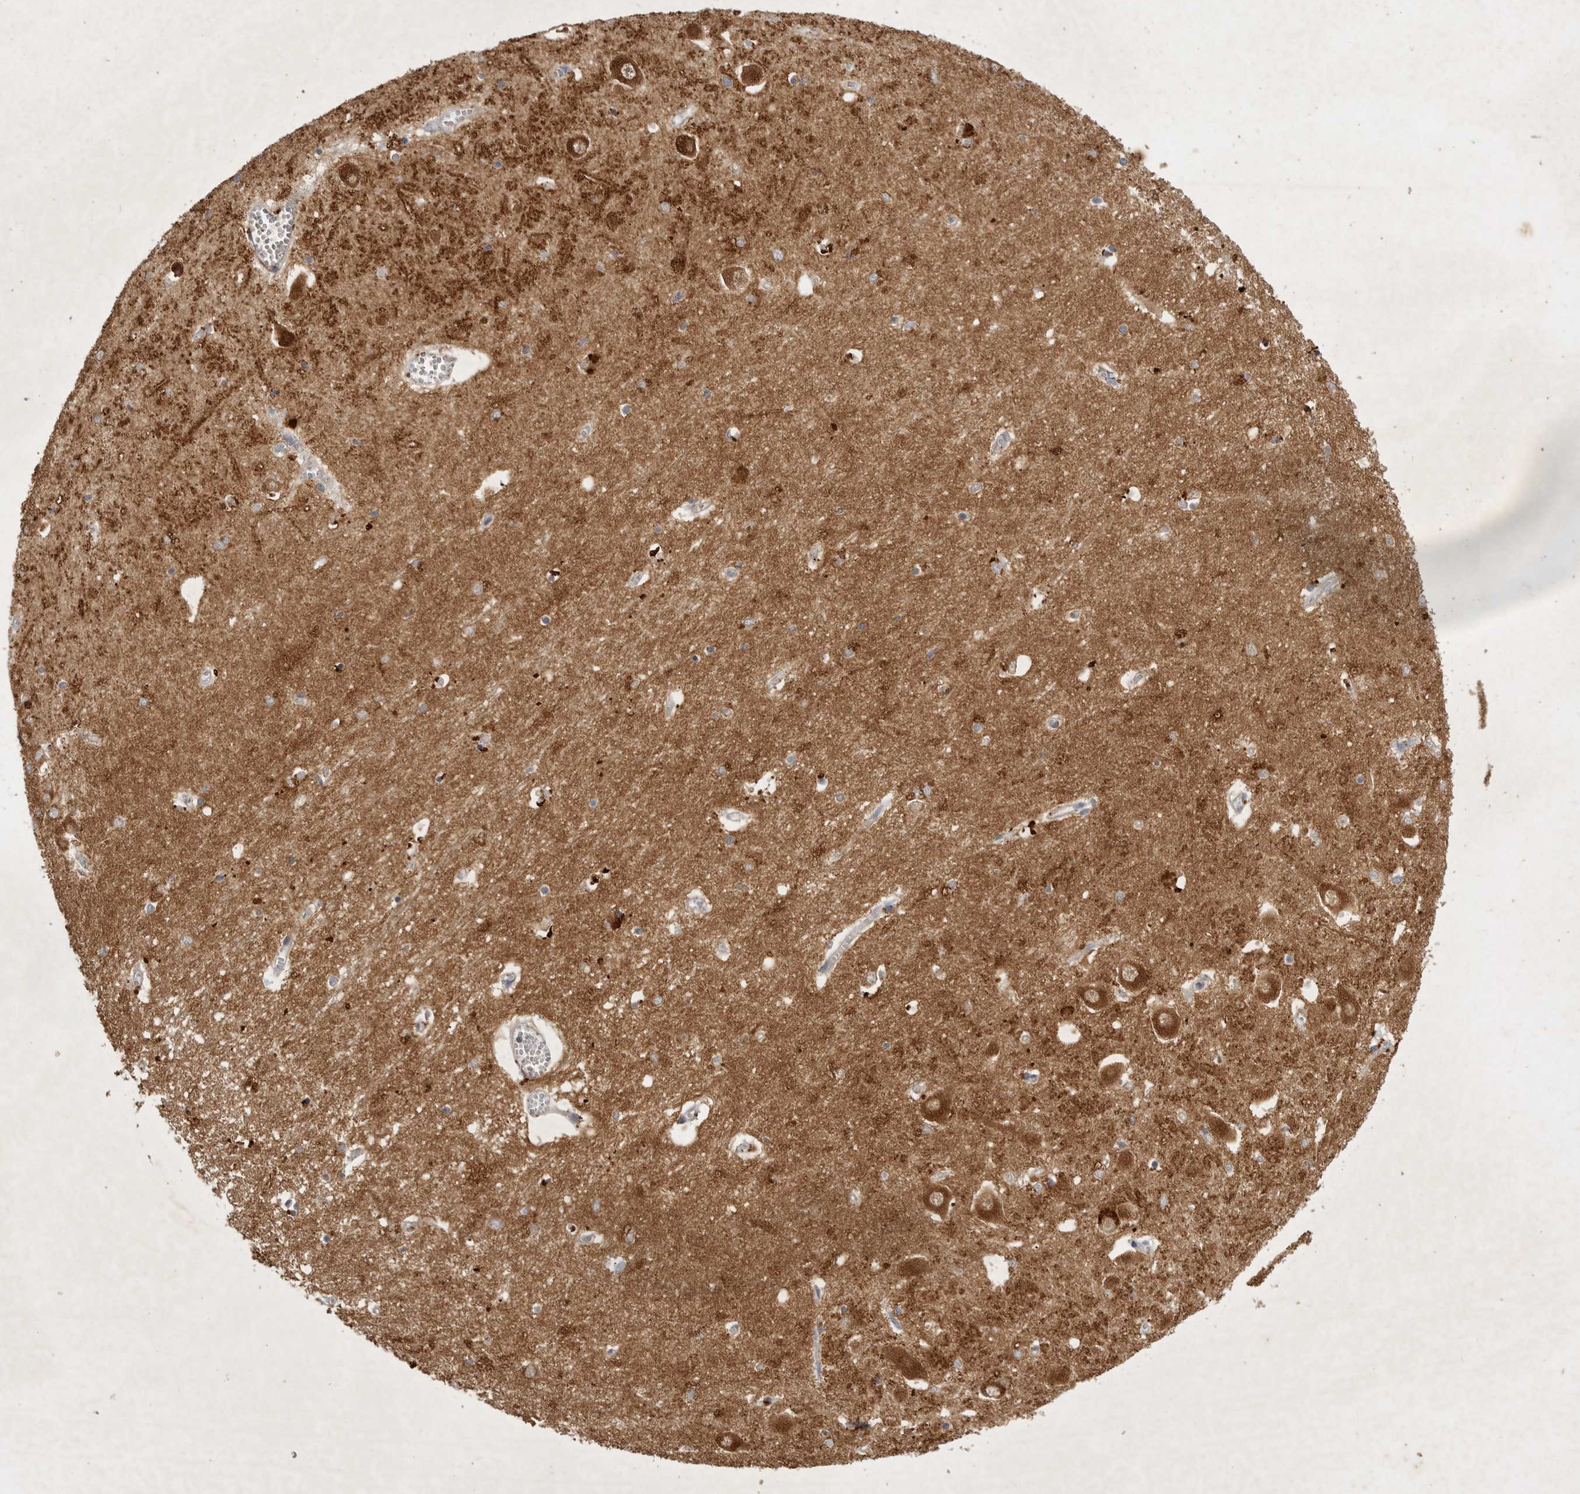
{"staining": {"intensity": "strong", "quantity": "<25%", "location": "cytoplasmic/membranous"}, "tissue": "hippocampus", "cell_type": "Glial cells", "image_type": "normal", "snomed": [{"axis": "morphology", "description": "Normal tissue, NOS"}, {"axis": "topography", "description": "Hippocampus"}], "caption": "Glial cells show medium levels of strong cytoplasmic/membranous staining in approximately <25% of cells in benign human hippocampus.", "gene": "MRPL41", "patient": {"sex": "male", "age": 70}}